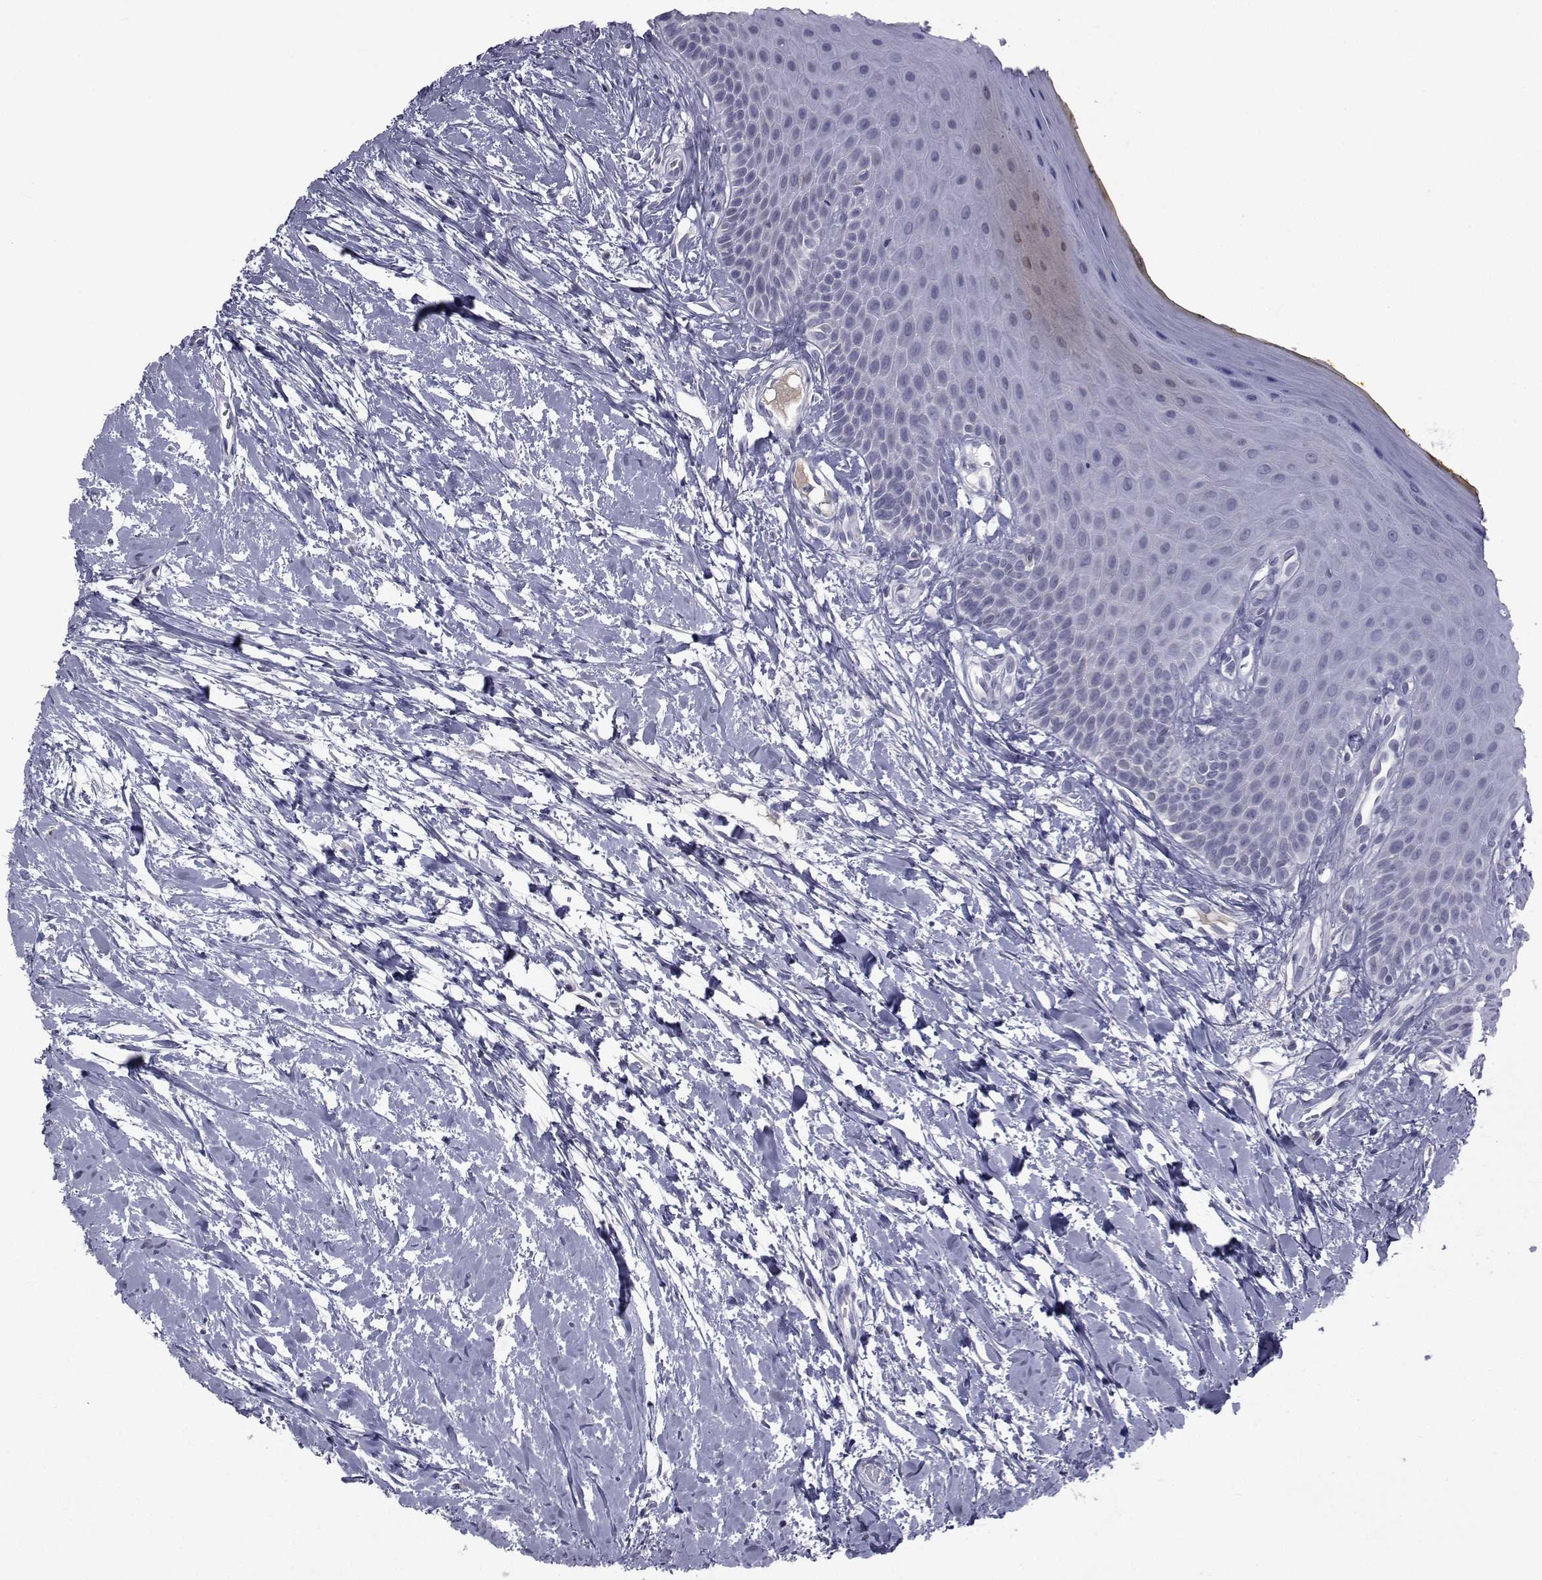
{"staining": {"intensity": "negative", "quantity": "none", "location": "none"}, "tissue": "oral mucosa", "cell_type": "Squamous epithelial cells", "image_type": "normal", "snomed": [{"axis": "morphology", "description": "Normal tissue, NOS"}, {"axis": "topography", "description": "Oral tissue"}], "caption": "Photomicrograph shows no protein staining in squamous epithelial cells of unremarkable oral mucosa. (DAB IHC, high magnification).", "gene": "PAX2", "patient": {"sex": "female", "age": 43}}